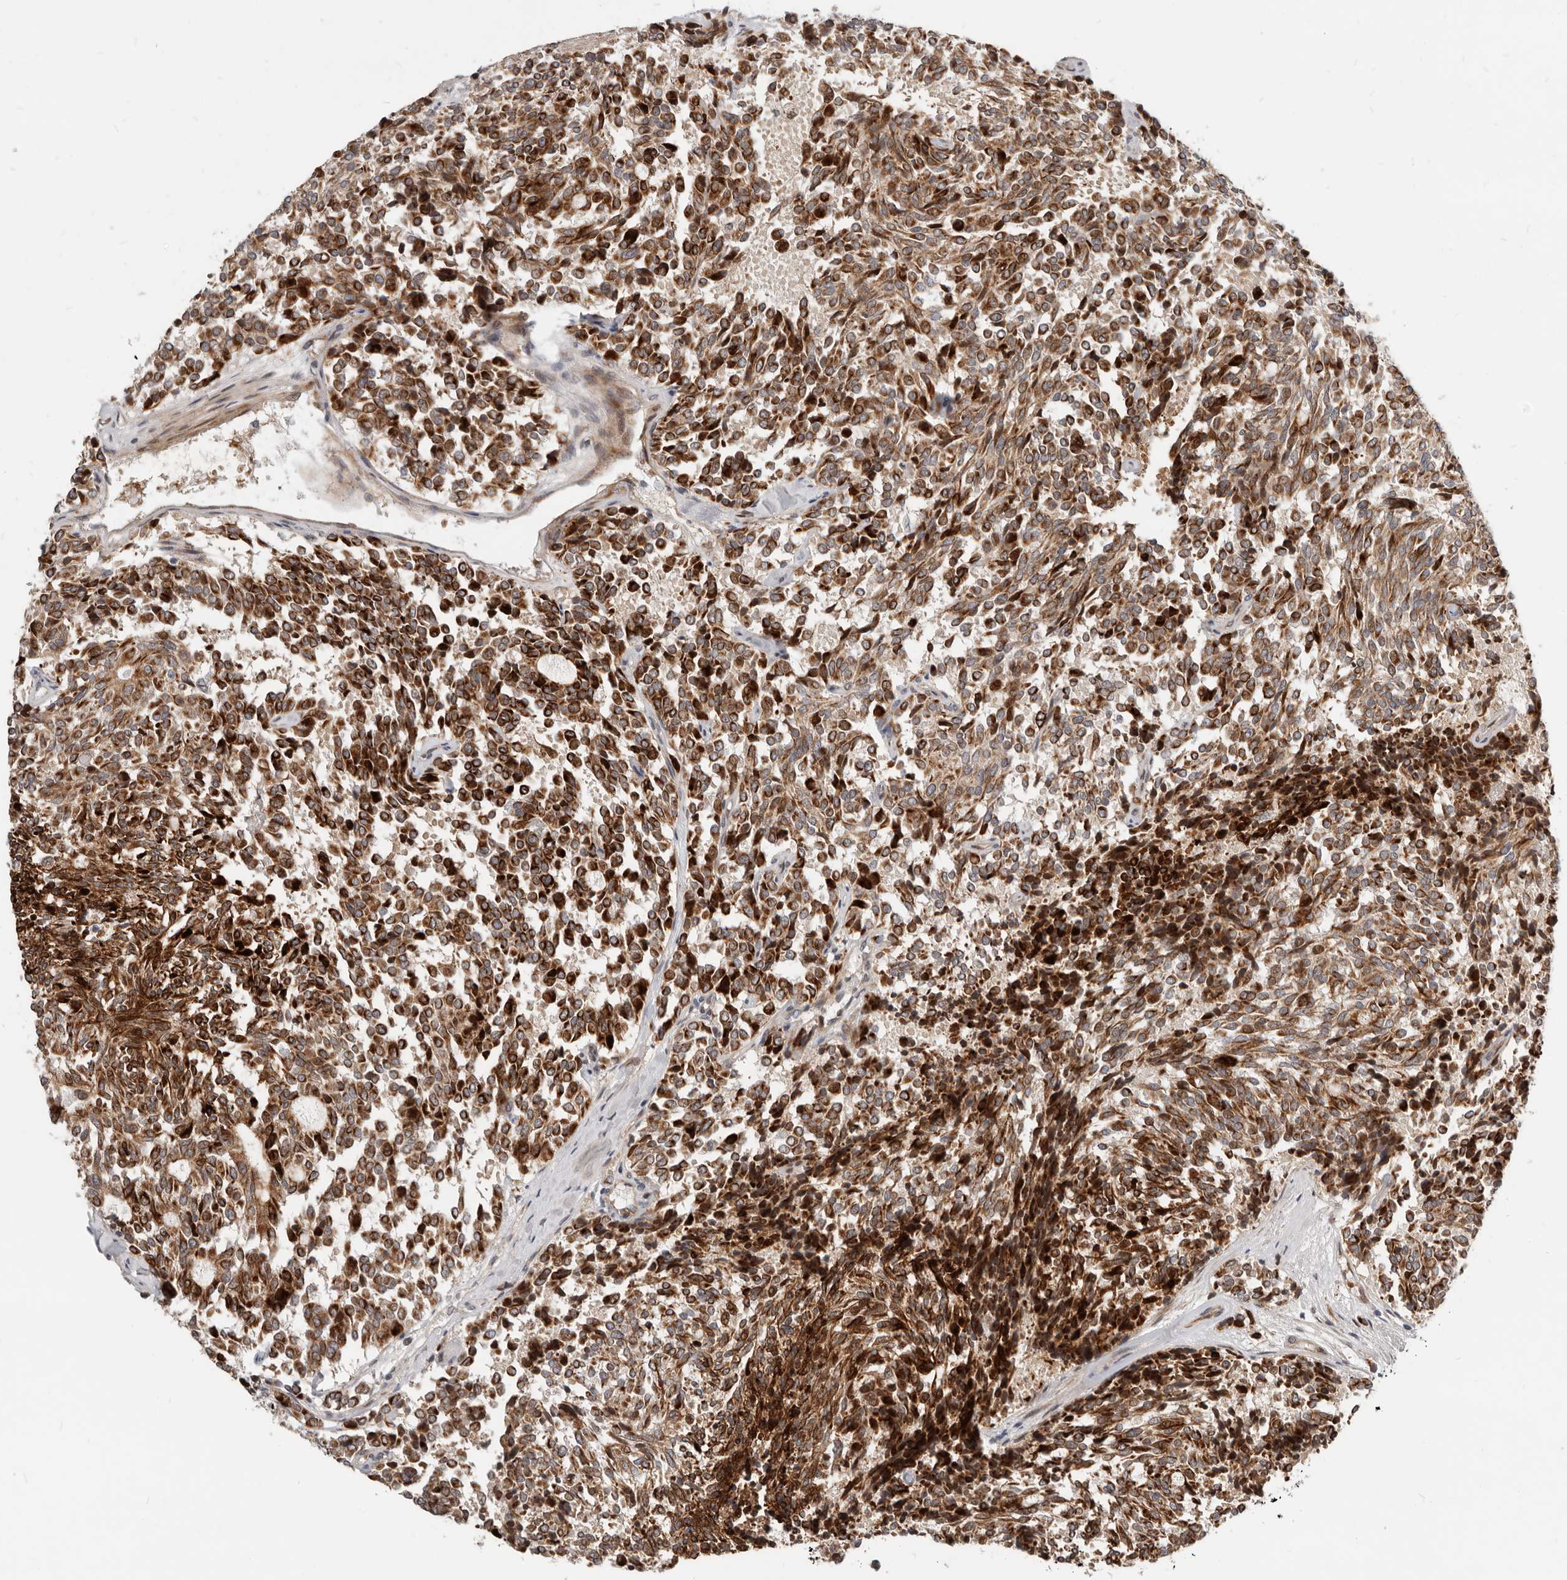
{"staining": {"intensity": "strong", "quantity": ">75%", "location": "cytoplasmic/membranous"}, "tissue": "carcinoid", "cell_type": "Tumor cells", "image_type": "cancer", "snomed": [{"axis": "morphology", "description": "Carcinoid, malignant, NOS"}, {"axis": "topography", "description": "Pancreas"}], "caption": "IHC image of carcinoid stained for a protein (brown), which demonstrates high levels of strong cytoplasmic/membranous positivity in about >75% of tumor cells.", "gene": "NPY4R", "patient": {"sex": "female", "age": 54}}